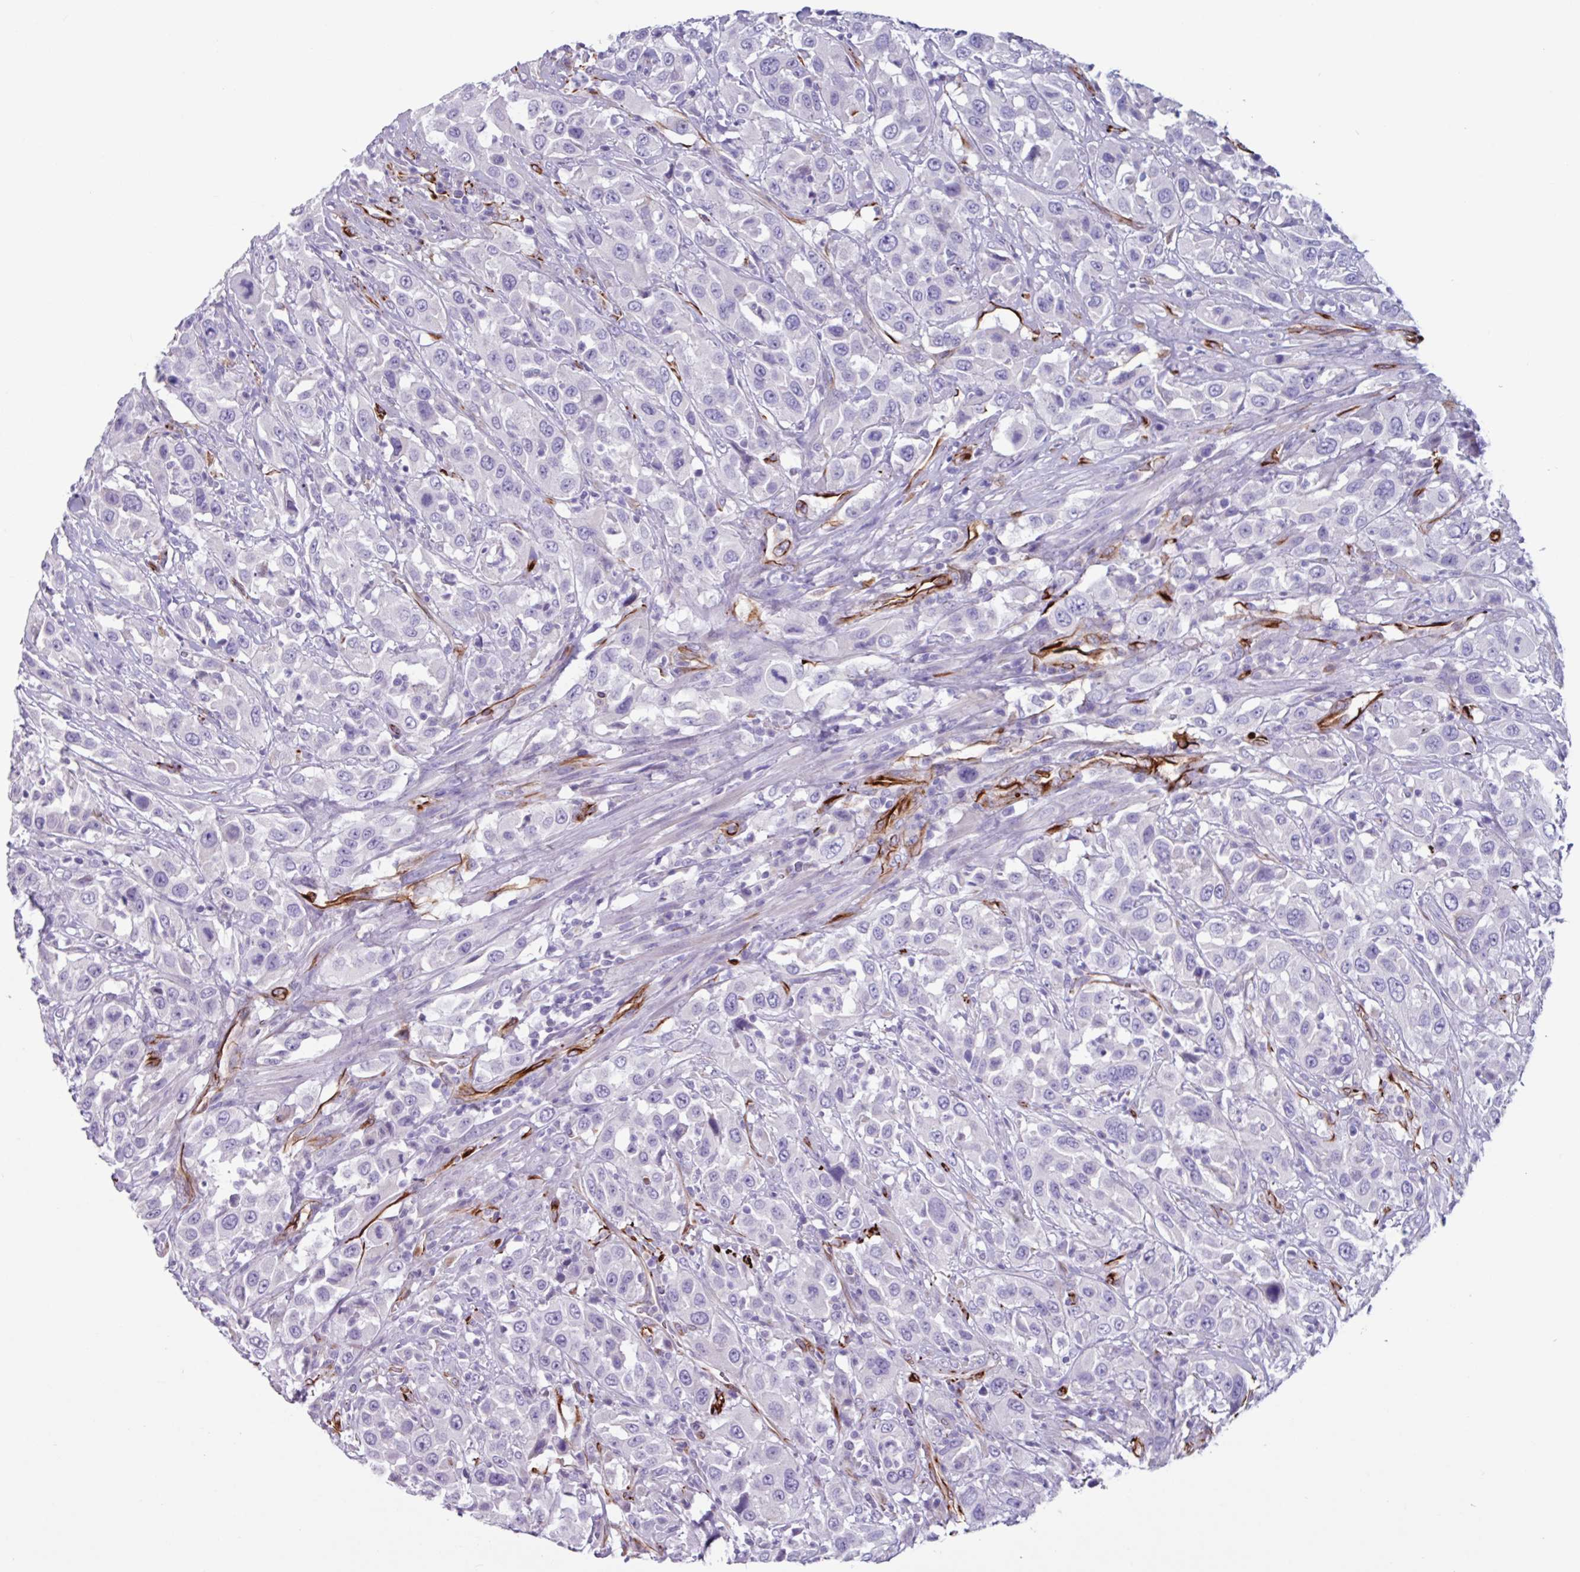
{"staining": {"intensity": "negative", "quantity": "none", "location": "none"}, "tissue": "urothelial cancer", "cell_type": "Tumor cells", "image_type": "cancer", "snomed": [{"axis": "morphology", "description": "Urothelial carcinoma, High grade"}, {"axis": "topography", "description": "Urinary bladder"}], "caption": "Immunohistochemical staining of urothelial carcinoma (high-grade) exhibits no significant positivity in tumor cells.", "gene": "BTD", "patient": {"sex": "male", "age": 61}}